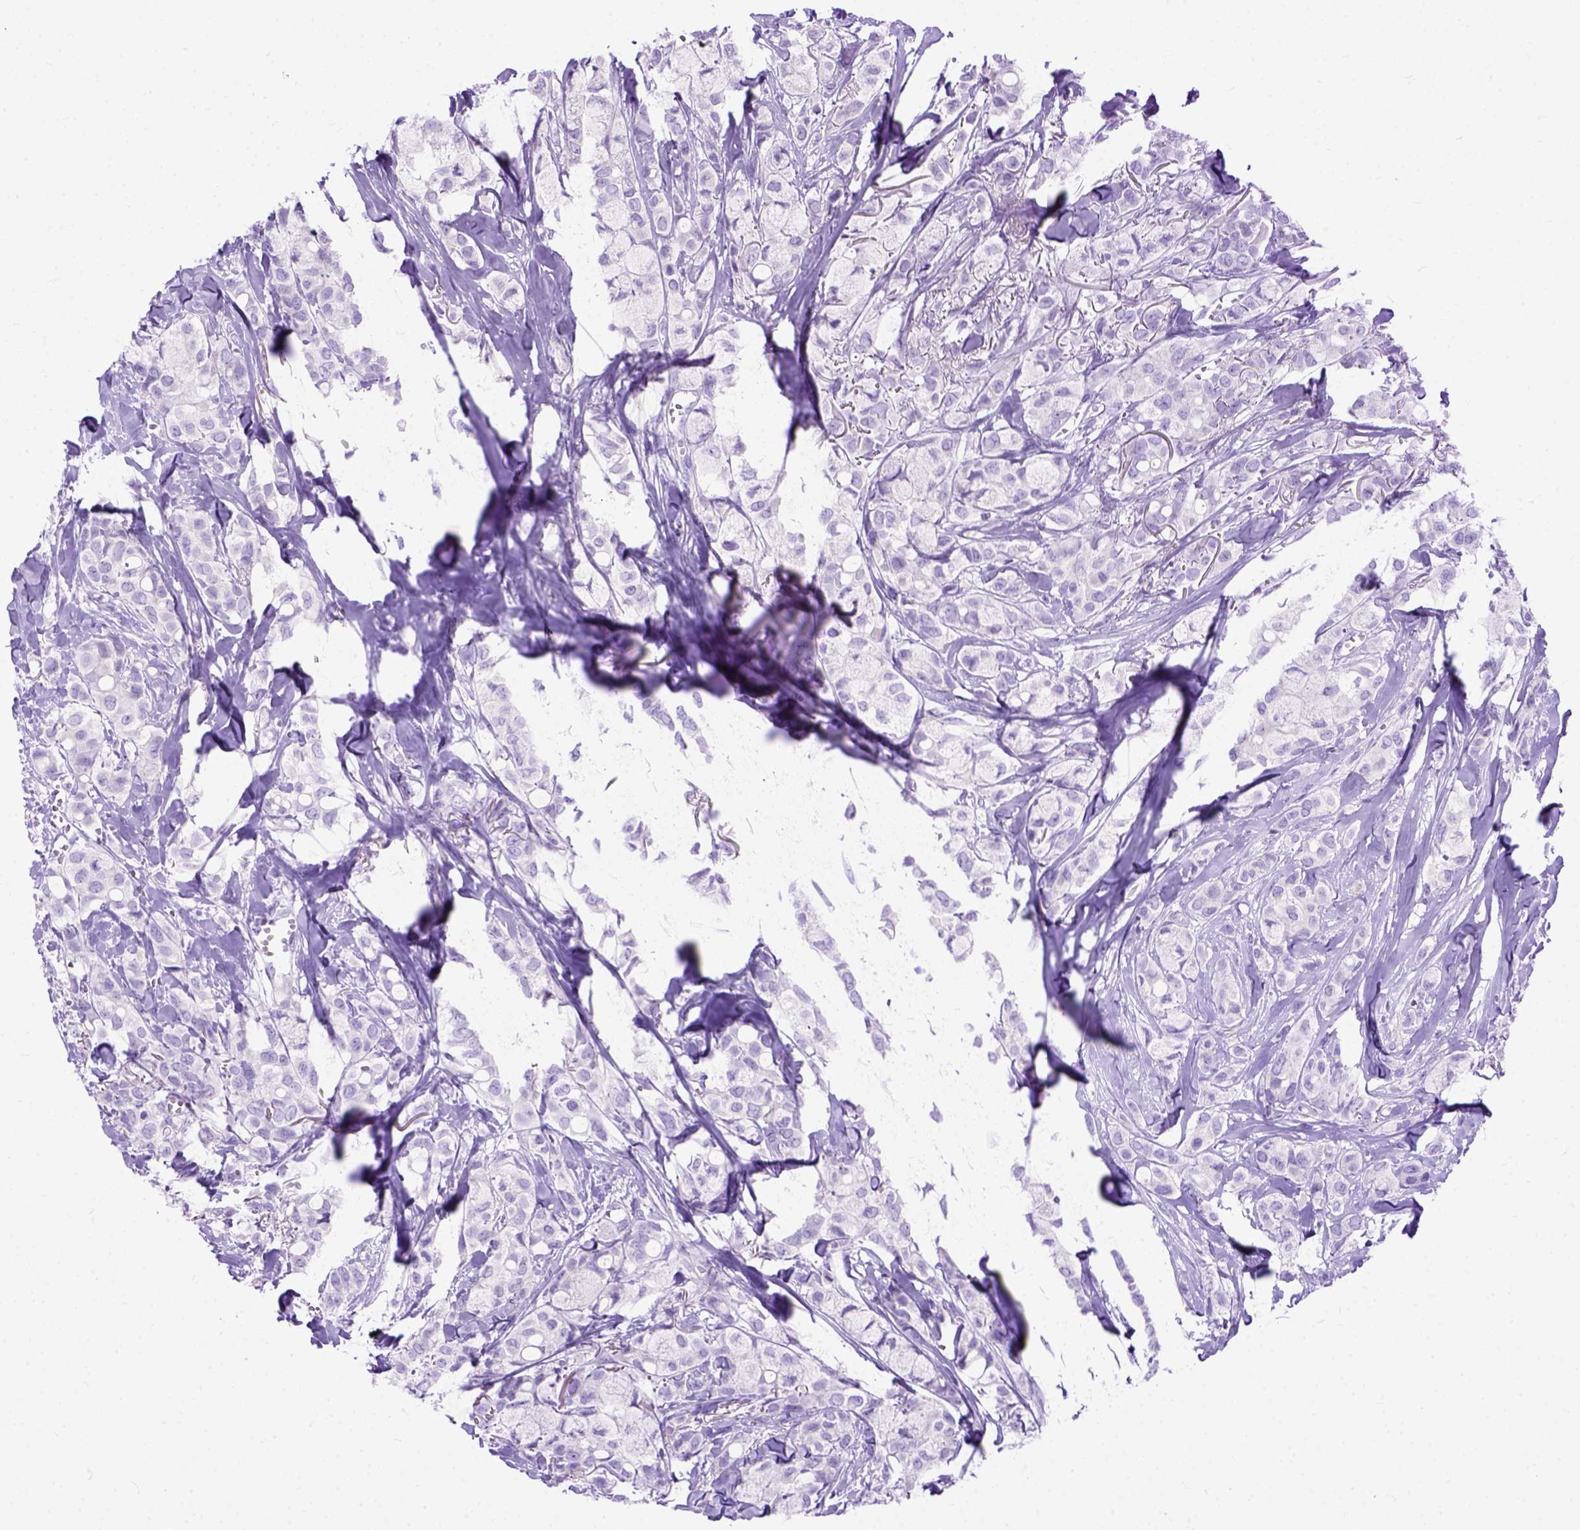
{"staining": {"intensity": "negative", "quantity": "none", "location": "none"}, "tissue": "breast cancer", "cell_type": "Tumor cells", "image_type": "cancer", "snomed": [{"axis": "morphology", "description": "Duct carcinoma"}, {"axis": "topography", "description": "Breast"}], "caption": "Breast cancer (infiltrating ductal carcinoma) was stained to show a protein in brown. There is no significant expression in tumor cells.", "gene": "ODAD3", "patient": {"sex": "female", "age": 85}}